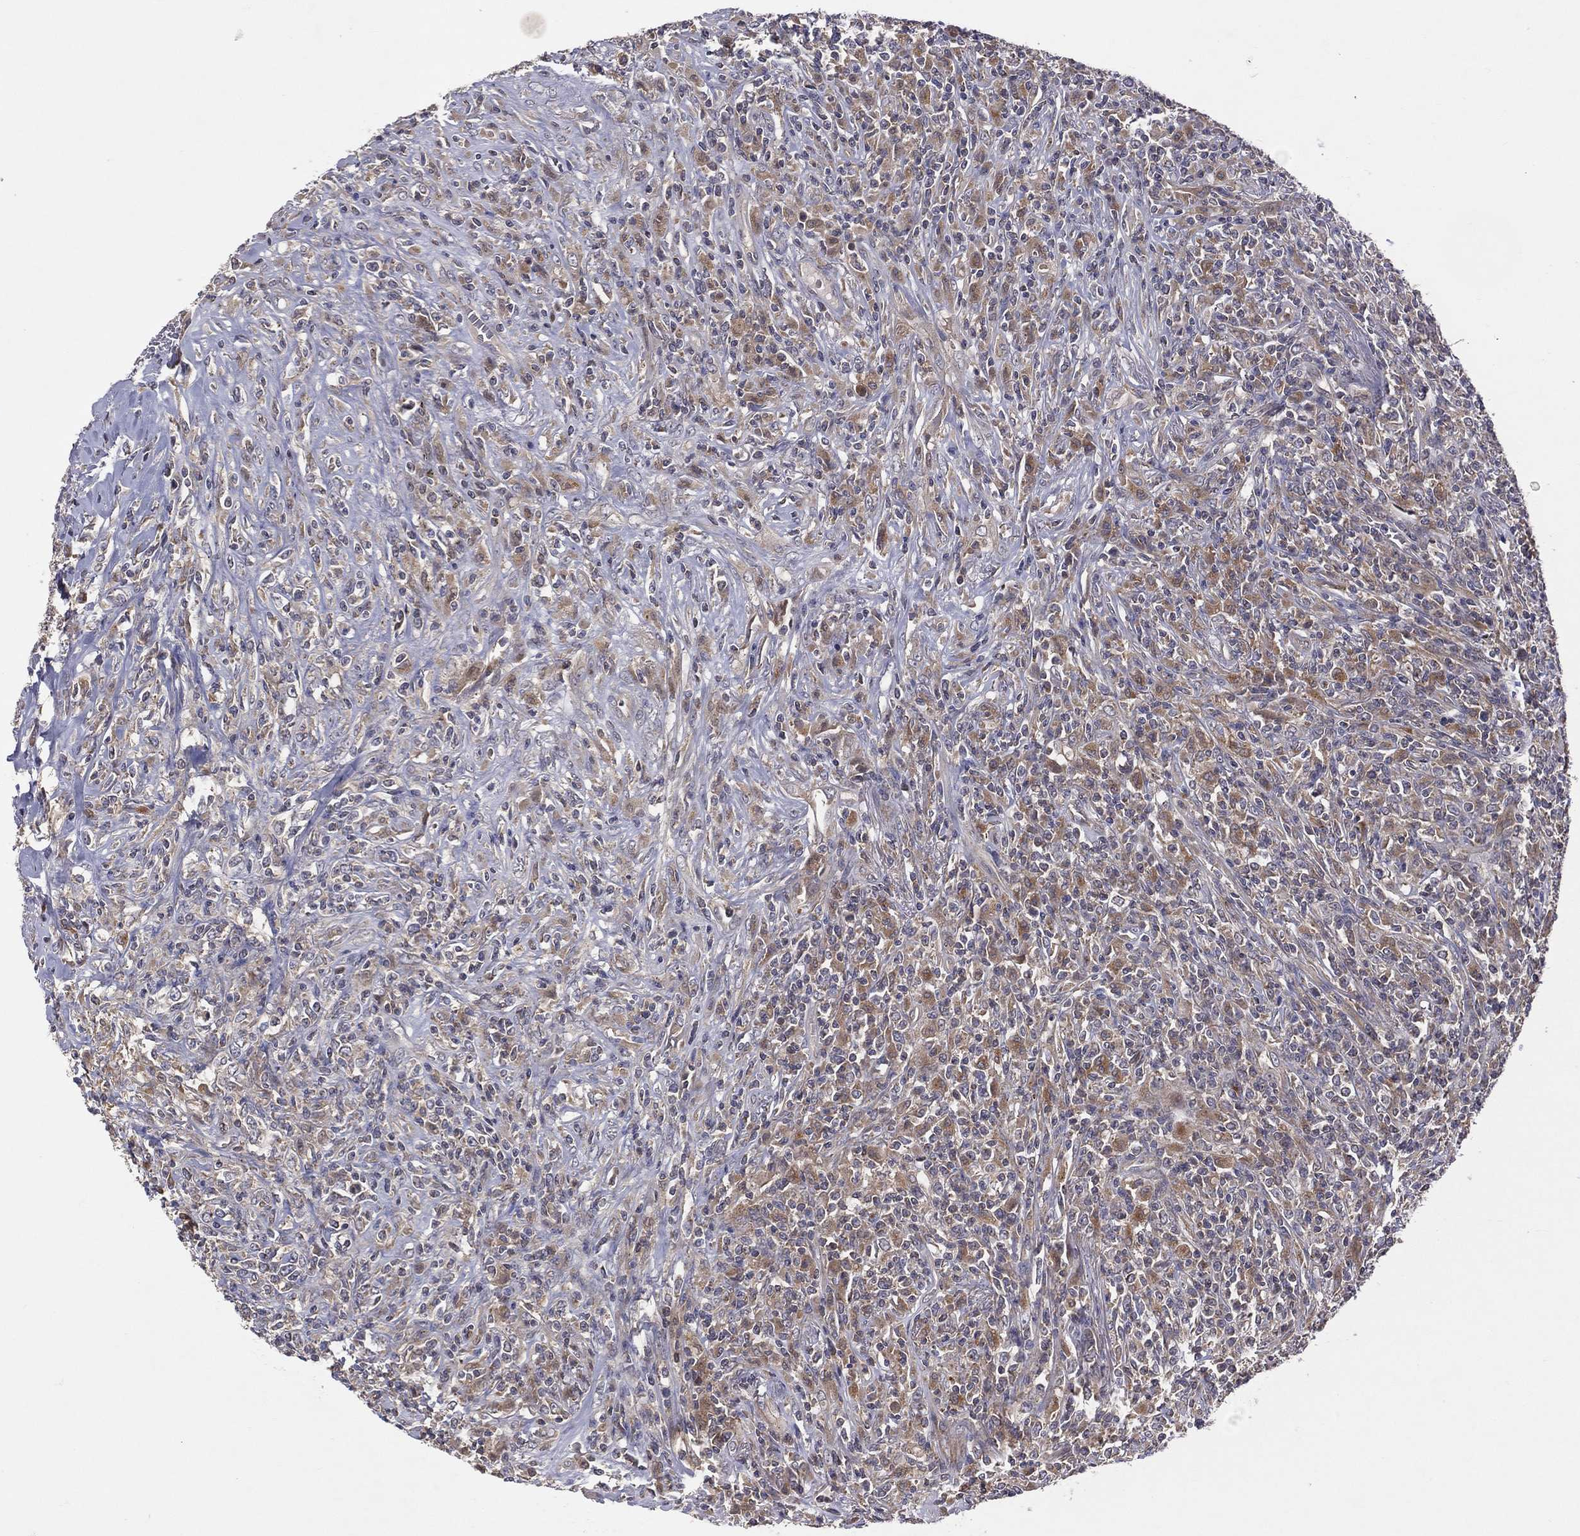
{"staining": {"intensity": "moderate", "quantity": "25%-75%", "location": "cytoplasmic/membranous"}, "tissue": "lymphoma", "cell_type": "Tumor cells", "image_type": "cancer", "snomed": [{"axis": "morphology", "description": "Malignant lymphoma, non-Hodgkin's type, High grade"}, {"axis": "topography", "description": "Lung"}], "caption": "Immunohistochemical staining of human lymphoma shows medium levels of moderate cytoplasmic/membranous positivity in about 25%-75% of tumor cells.", "gene": "STARD3", "patient": {"sex": "male", "age": 79}}